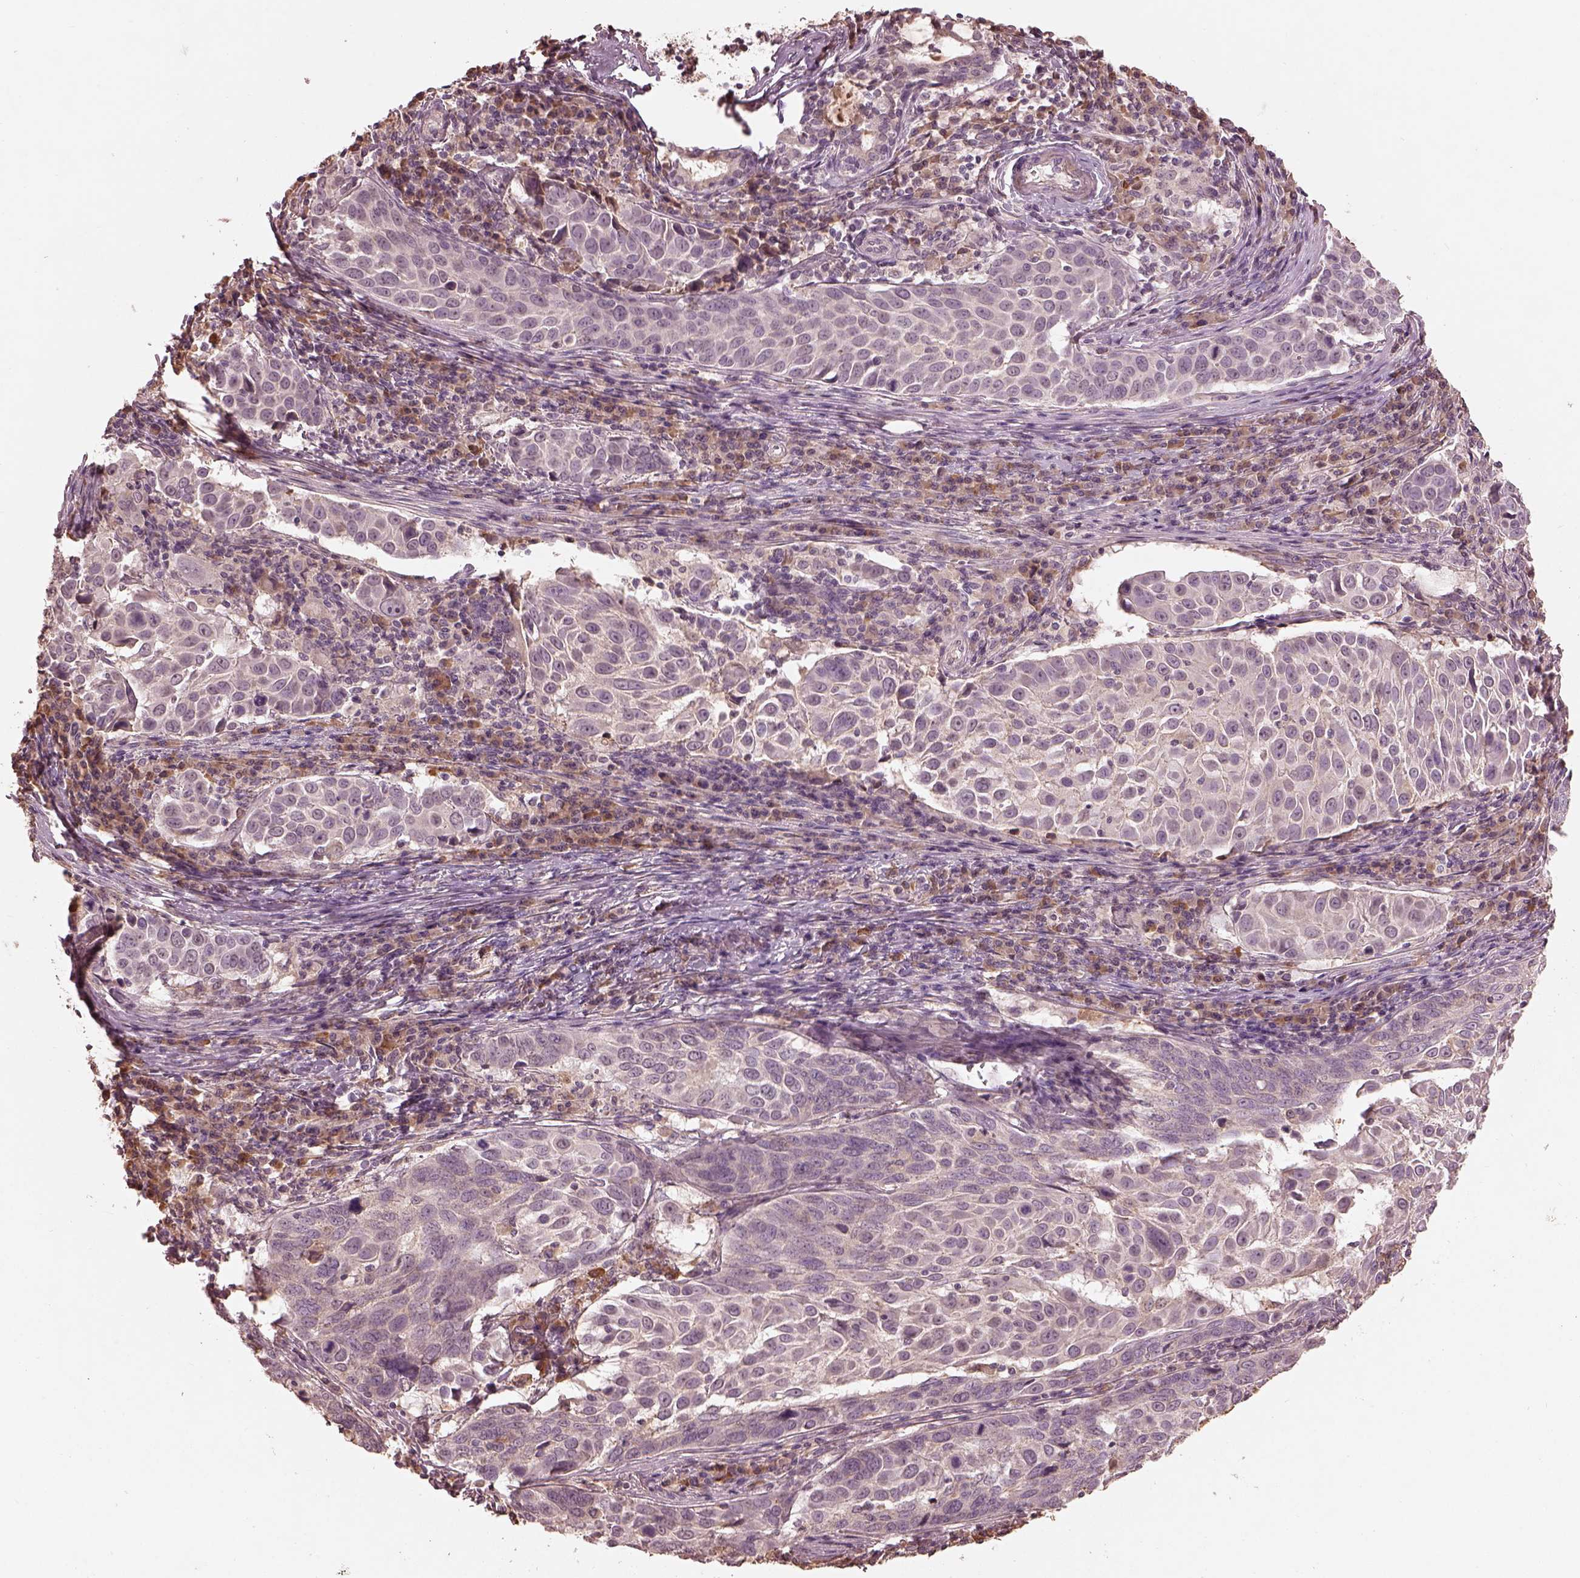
{"staining": {"intensity": "negative", "quantity": "none", "location": "none"}, "tissue": "lung cancer", "cell_type": "Tumor cells", "image_type": "cancer", "snomed": [{"axis": "morphology", "description": "Squamous cell carcinoma, NOS"}, {"axis": "topography", "description": "Lung"}], "caption": "IHC of human lung squamous cell carcinoma shows no positivity in tumor cells. (Brightfield microscopy of DAB immunohistochemistry (IHC) at high magnification).", "gene": "CALR3", "patient": {"sex": "male", "age": 57}}